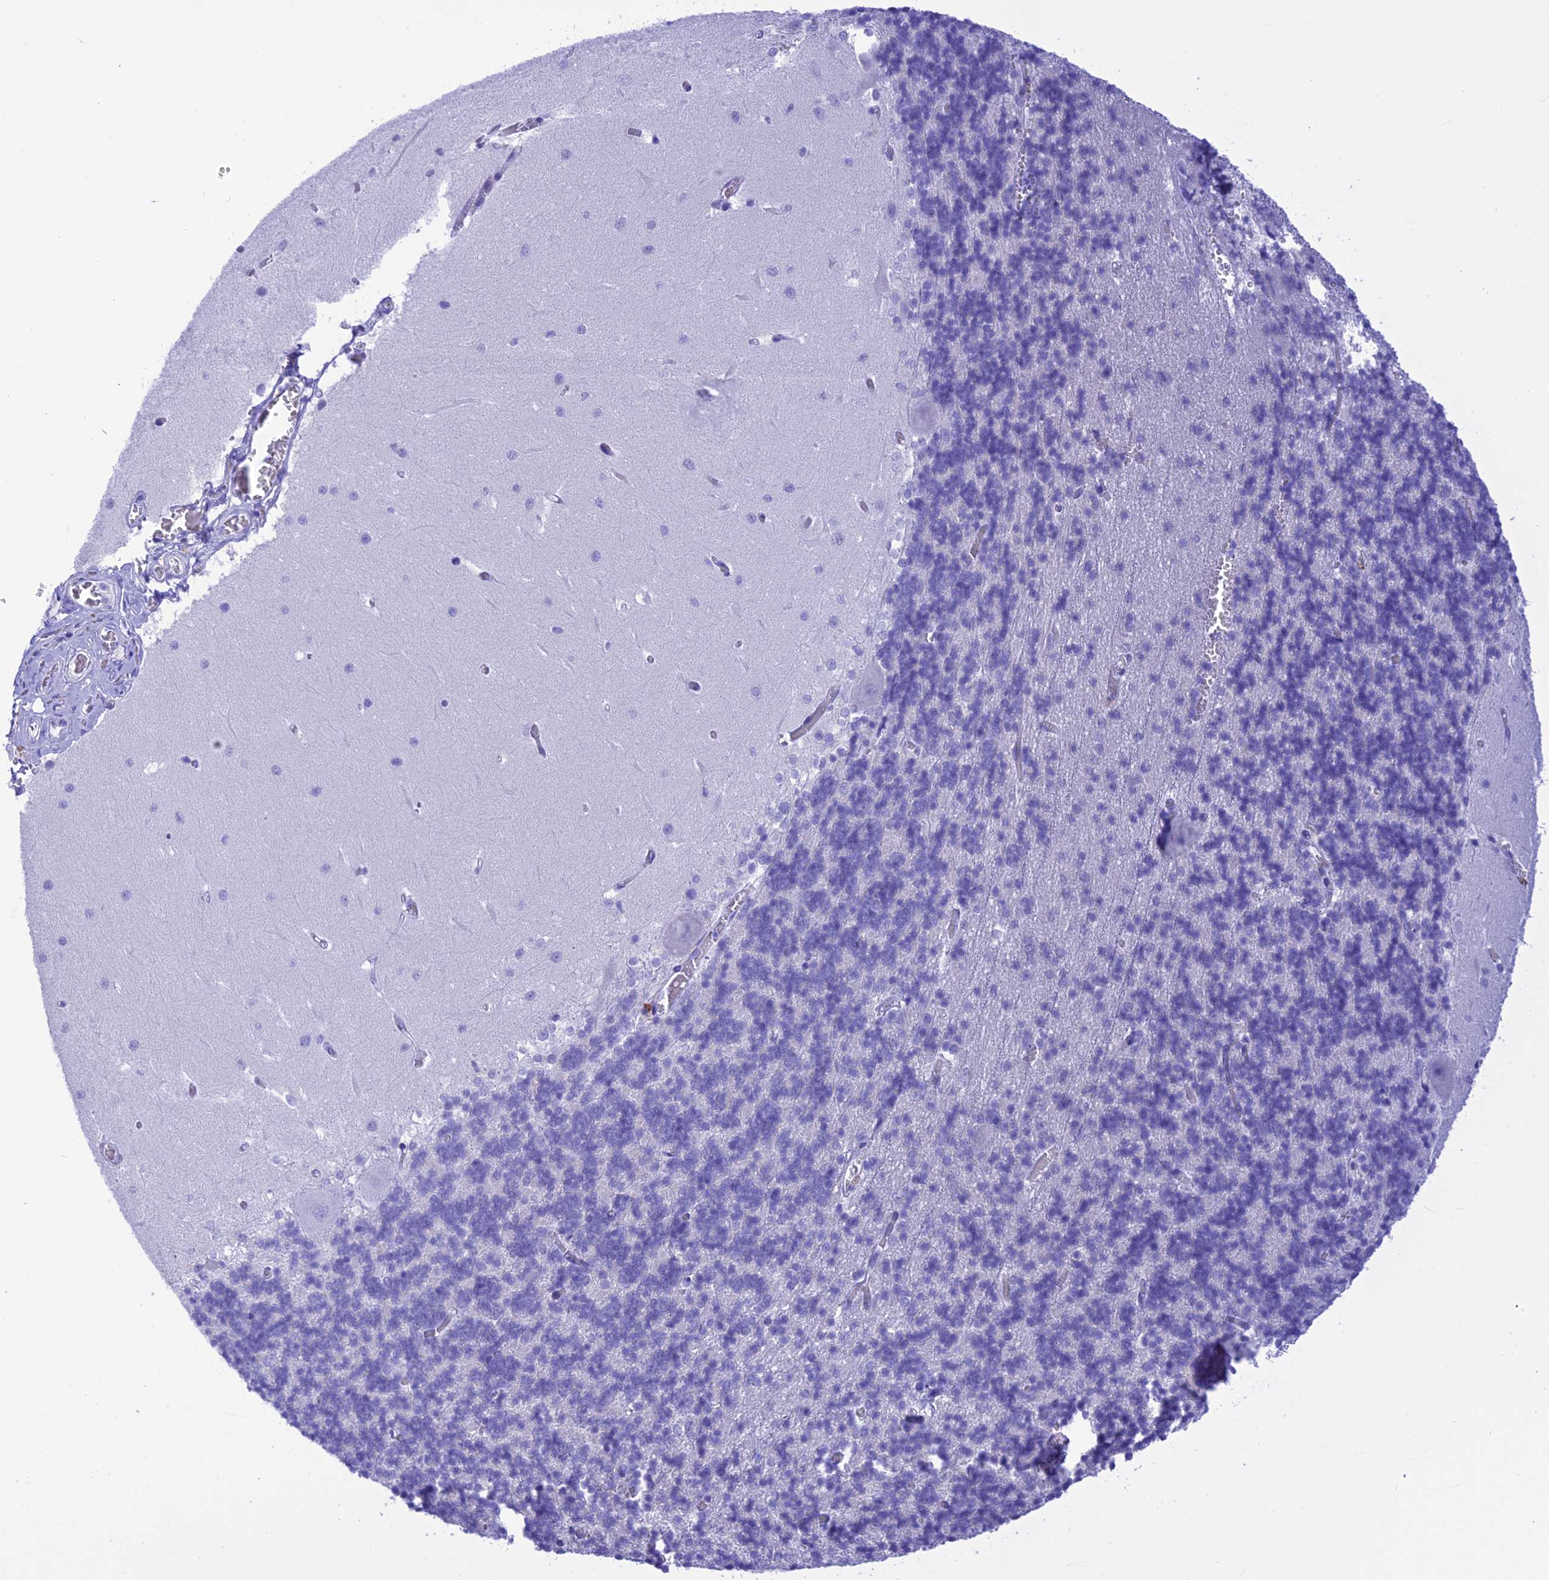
{"staining": {"intensity": "negative", "quantity": "none", "location": "none"}, "tissue": "cerebellum", "cell_type": "Cells in granular layer", "image_type": "normal", "snomed": [{"axis": "morphology", "description": "Normal tissue, NOS"}, {"axis": "topography", "description": "Cerebellum"}], "caption": "Photomicrograph shows no significant protein positivity in cells in granular layer of normal cerebellum. Brightfield microscopy of IHC stained with DAB (3,3'-diaminobenzidine) (brown) and hematoxylin (blue), captured at high magnification.", "gene": "GLYATL1B", "patient": {"sex": "male", "age": 37}}